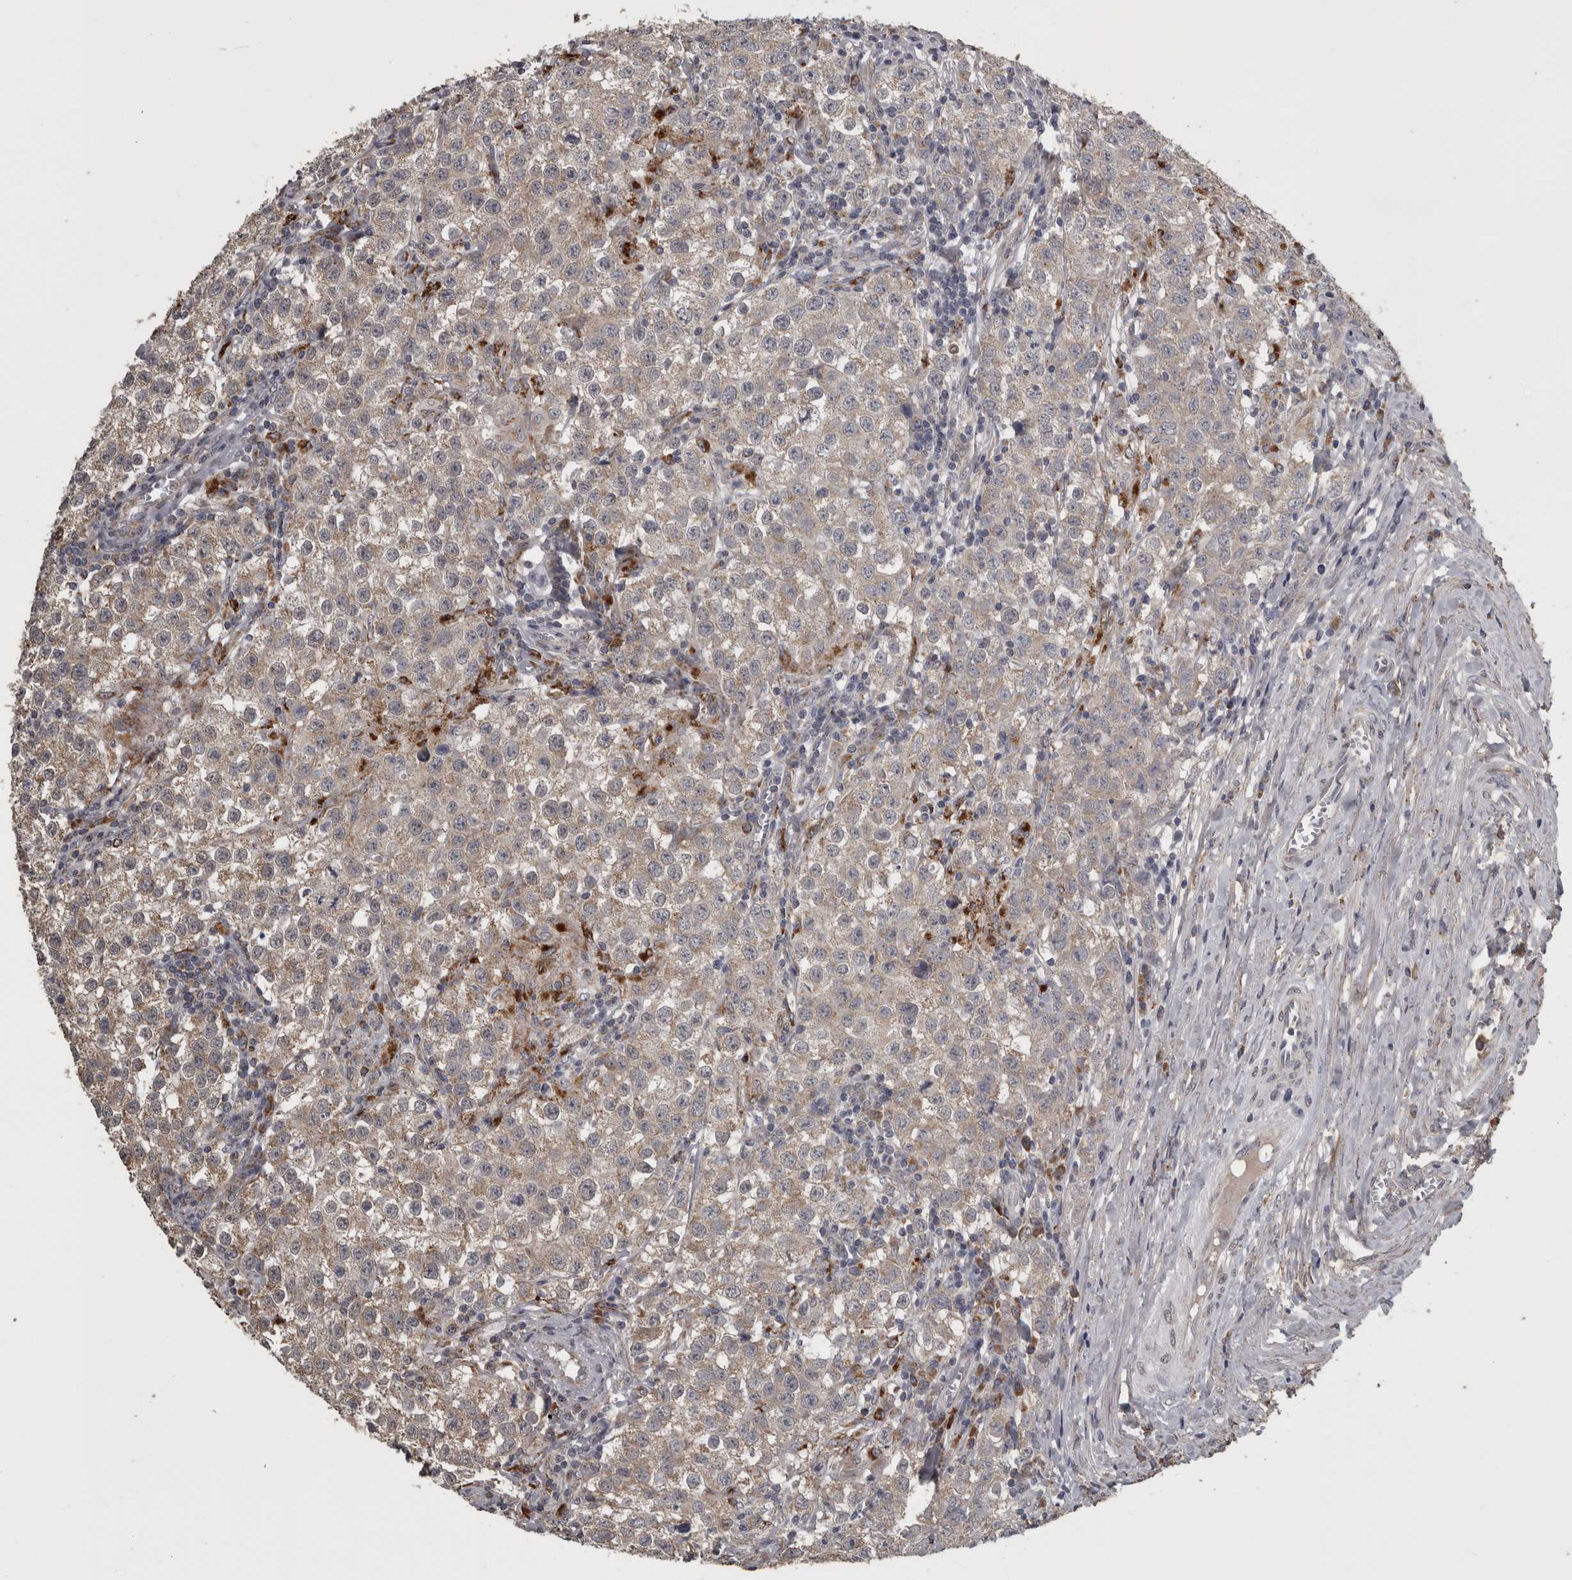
{"staining": {"intensity": "weak", "quantity": ">75%", "location": "cytoplasmic/membranous"}, "tissue": "testis cancer", "cell_type": "Tumor cells", "image_type": "cancer", "snomed": [{"axis": "morphology", "description": "Seminoma, NOS"}, {"axis": "morphology", "description": "Carcinoma, Embryonal, NOS"}, {"axis": "topography", "description": "Testis"}], "caption": "Embryonal carcinoma (testis) stained with IHC reveals weak cytoplasmic/membranous staining in approximately >75% of tumor cells.", "gene": "FRK", "patient": {"sex": "male", "age": 43}}